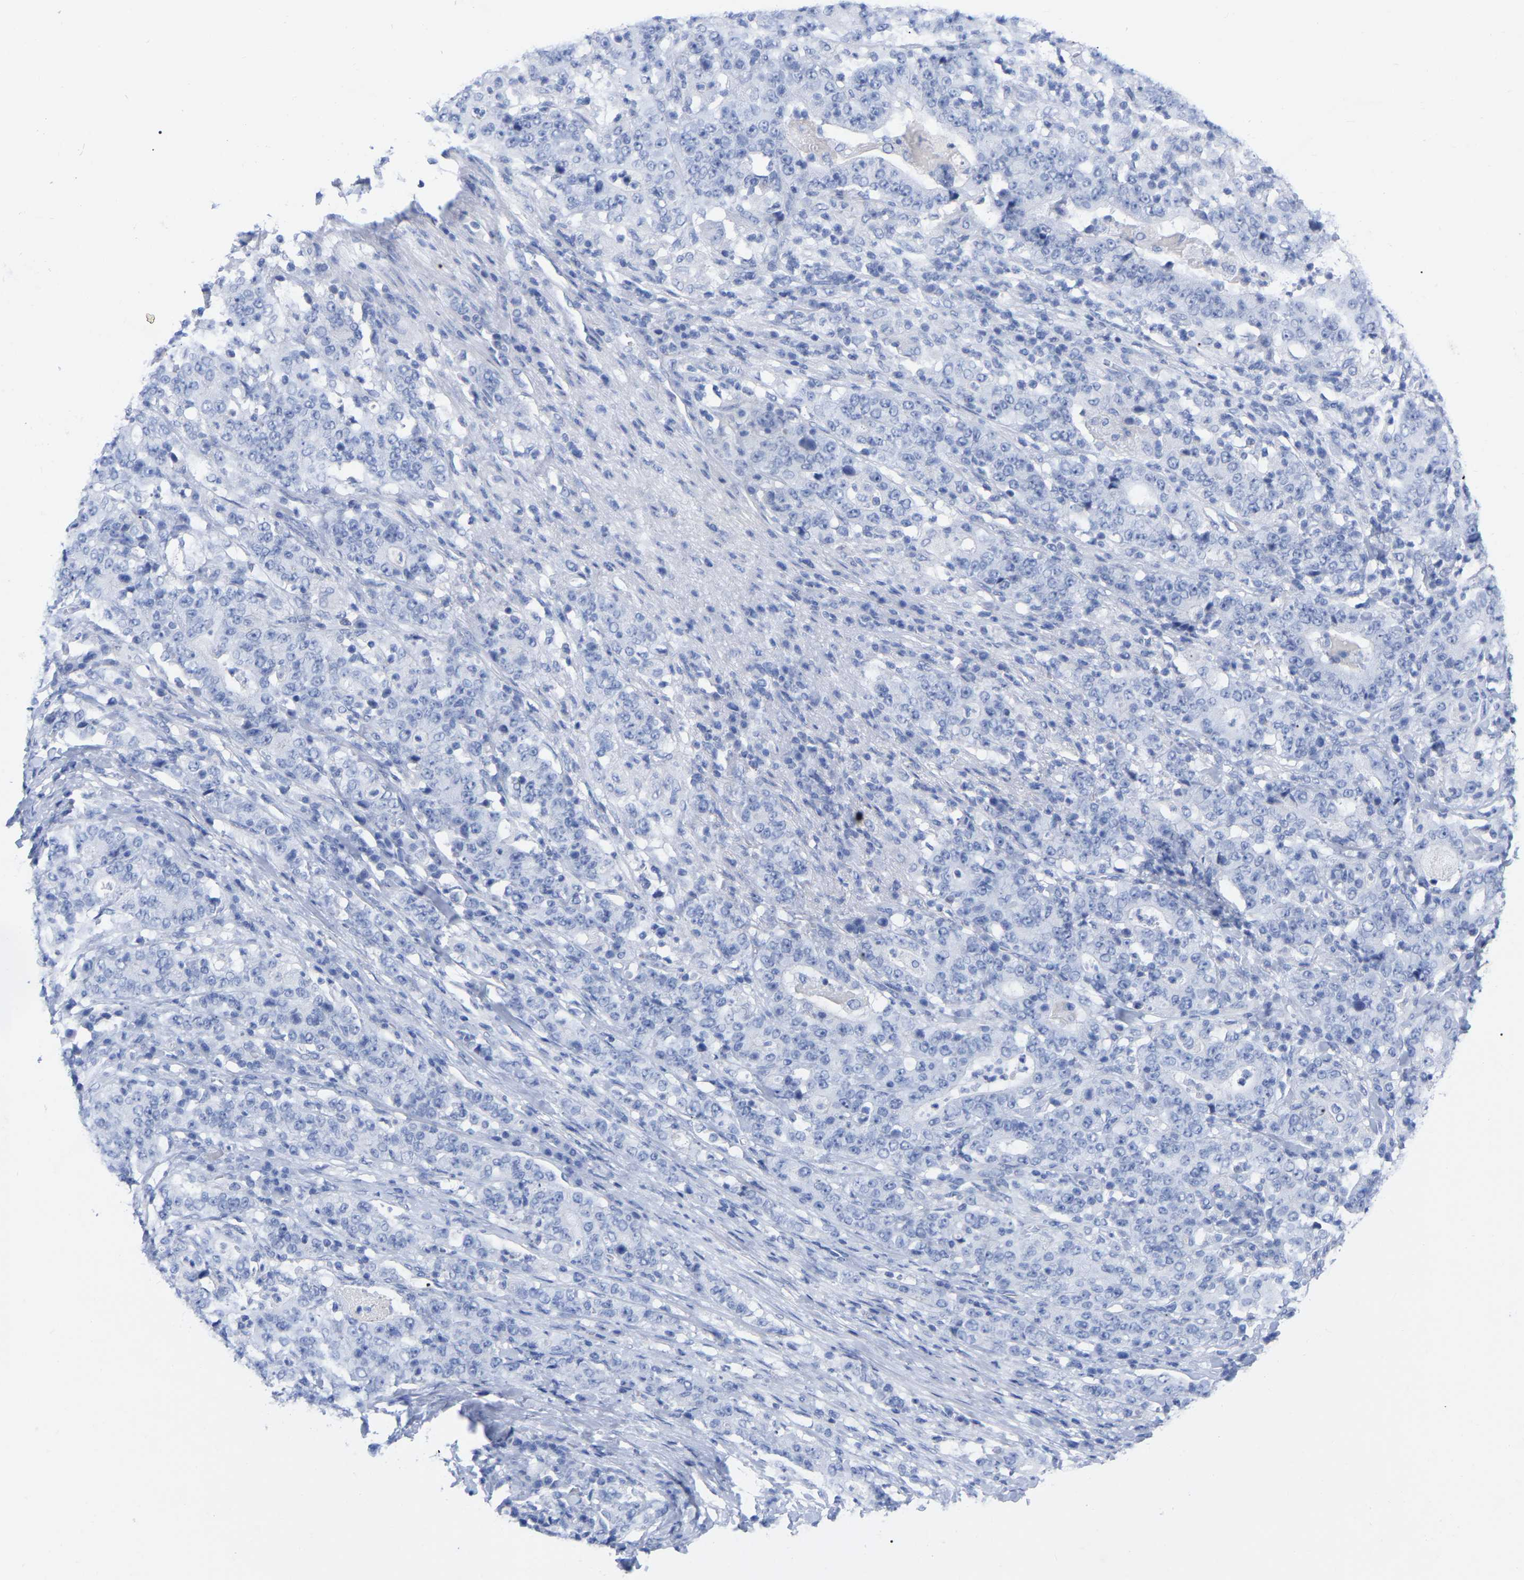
{"staining": {"intensity": "negative", "quantity": "none", "location": "none"}, "tissue": "stomach cancer", "cell_type": "Tumor cells", "image_type": "cancer", "snomed": [{"axis": "morphology", "description": "Normal tissue, NOS"}, {"axis": "morphology", "description": "Adenocarcinoma, NOS"}, {"axis": "topography", "description": "Stomach, upper"}, {"axis": "topography", "description": "Stomach"}], "caption": "IHC of human stomach cancer reveals no expression in tumor cells.", "gene": "ZNF629", "patient": {"sex": "male", "age": 59}}